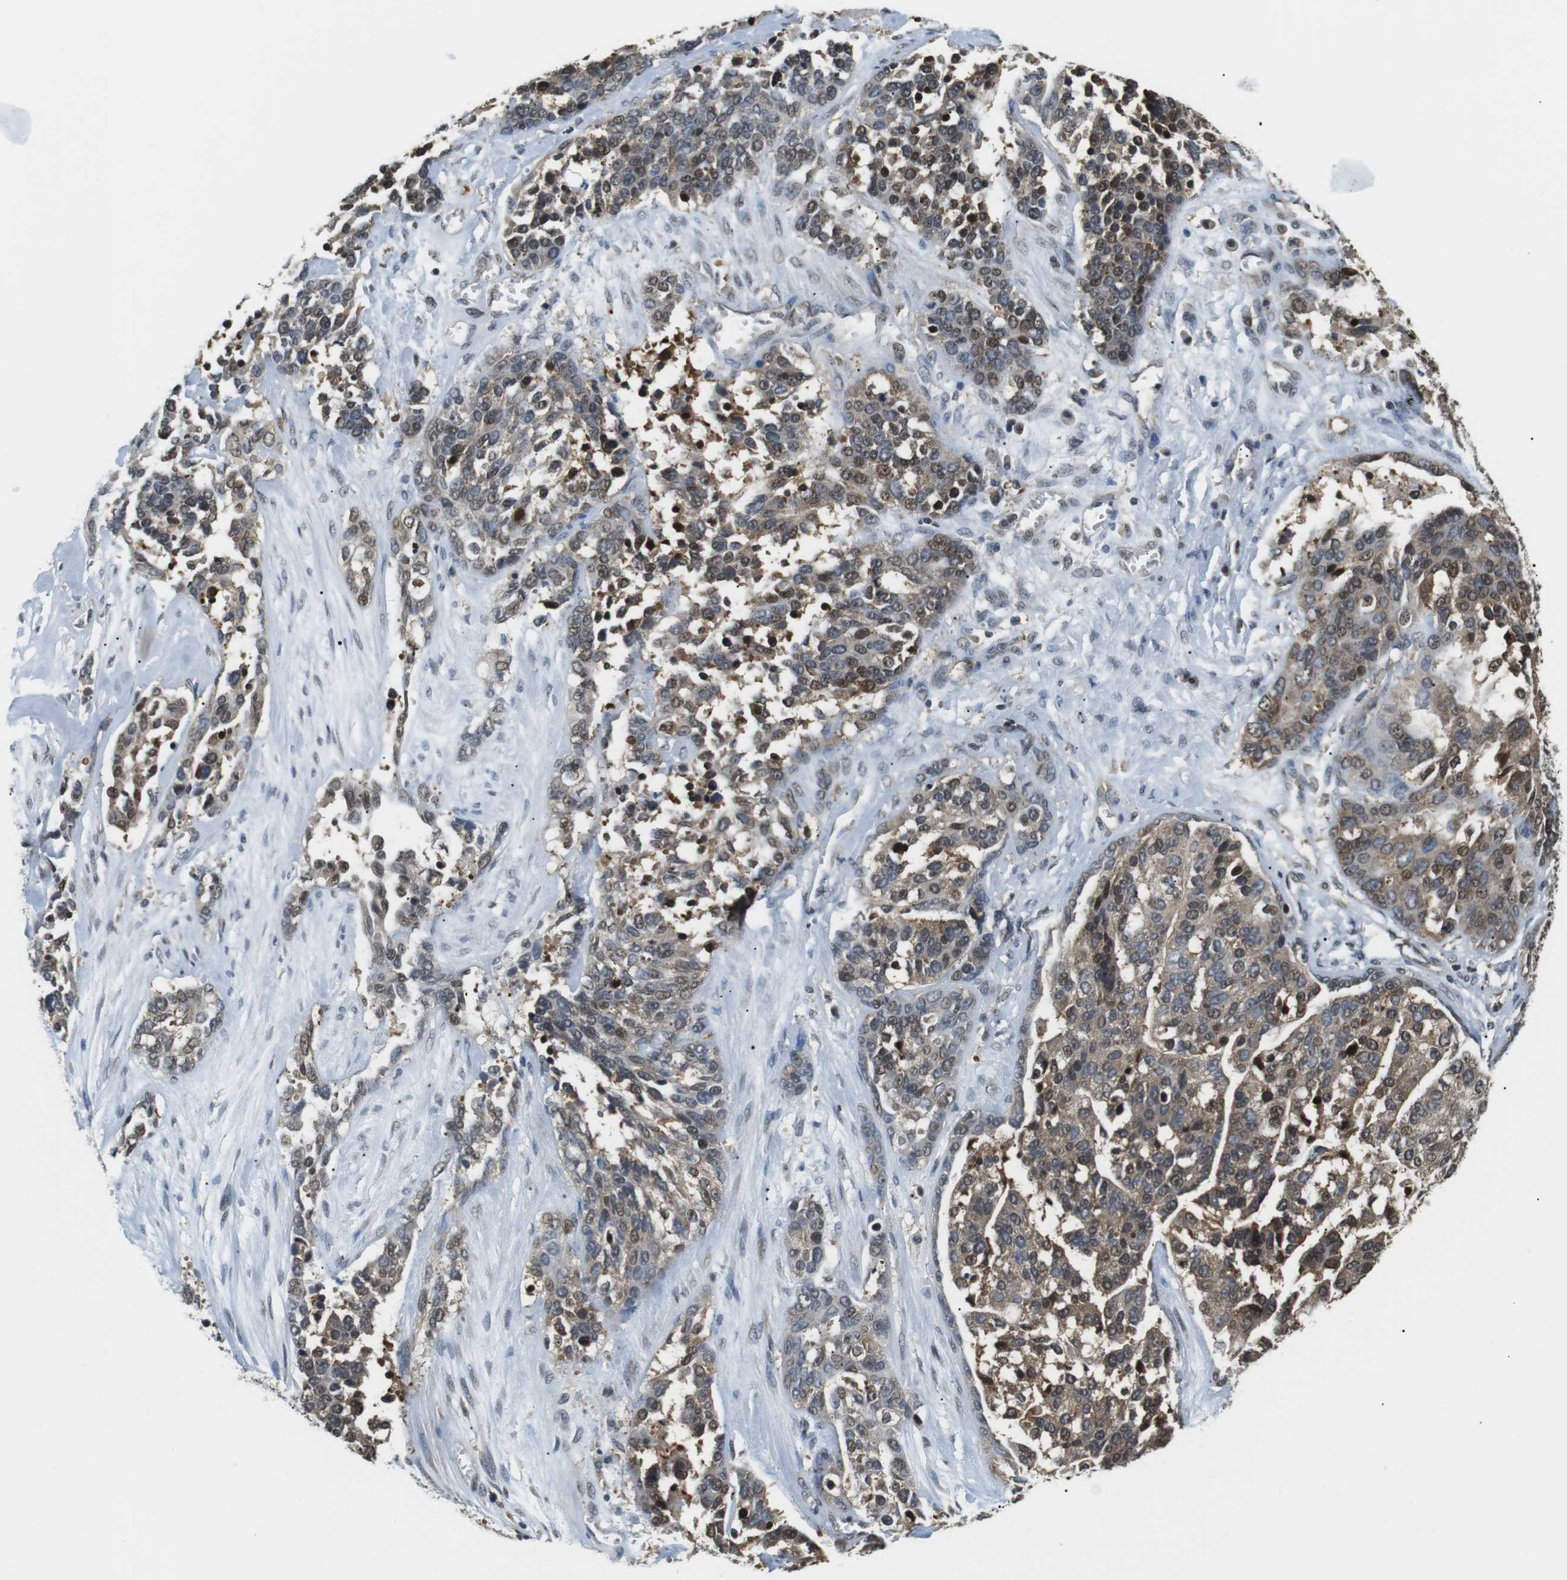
{"staining": {"intensity": "moderate", "quantity": ">75%", "location": "cytoplasmic/membranous,nuclear"}, "tissue": "ovarian cancer", "cell_type": "Tumor cells", "image_type": "cancer", "snomed": [{"axis": "morphology", "description": "Cystadenocarcinoma, serous, NOS"}, {"axis": "topography", "description": "Ovary"}], "caption": "High-magnification brightfield microscopy of serous cystadenocarcinoma (ovarian) stained with DAB (3,3'-diaminobenzidine) (brown) and counterstained with hematoxylin (blue). tumor cells exhibit moderate cytoplasmic/membranous and nuclear staining is present in about>75% of cells.", "gene": "CSNK2B", "patient": {"sex": "female", "age": 44}}